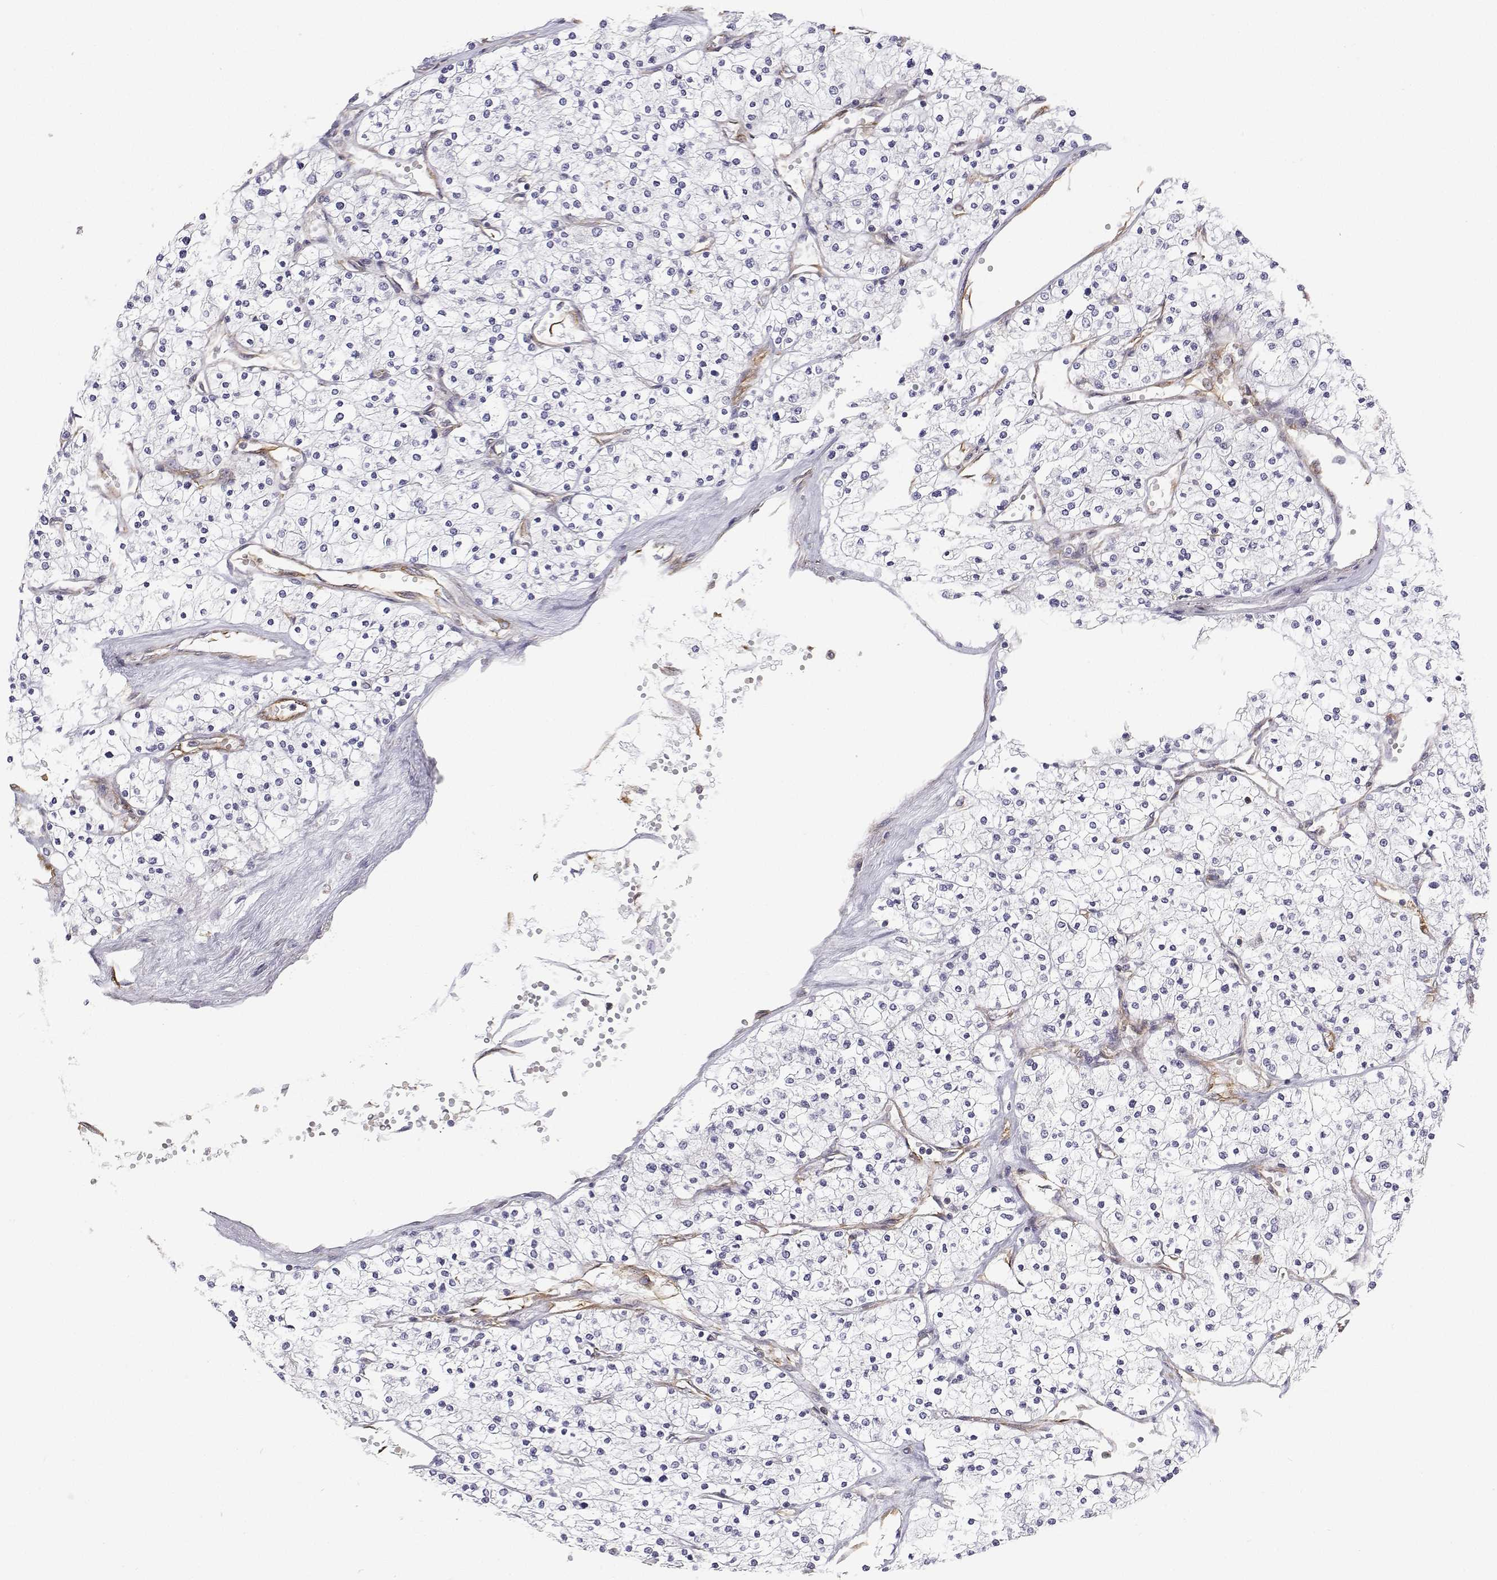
{"staining": {"intensity": "negative", "quantity": "none", "location": "none"}, "tissue": "renal cancer", "cell_type": "Tumor cells", "image_type": "cancer", "snomed": [{"axis": "morphology", "description": "Adenocarcinoma, NOS"}, {"axis": "topography", "description": "Kidney"}], "caption": "Immunohistochemical staining of human renal adenocarcinoma displays no significant staining in tumor cells. (DAB (3,3'-diaminobenzidine) immunohistochemistry (IHC), high magnification).", "gene": "MYH9", "patient": {"sex": "male", "age": 80}}